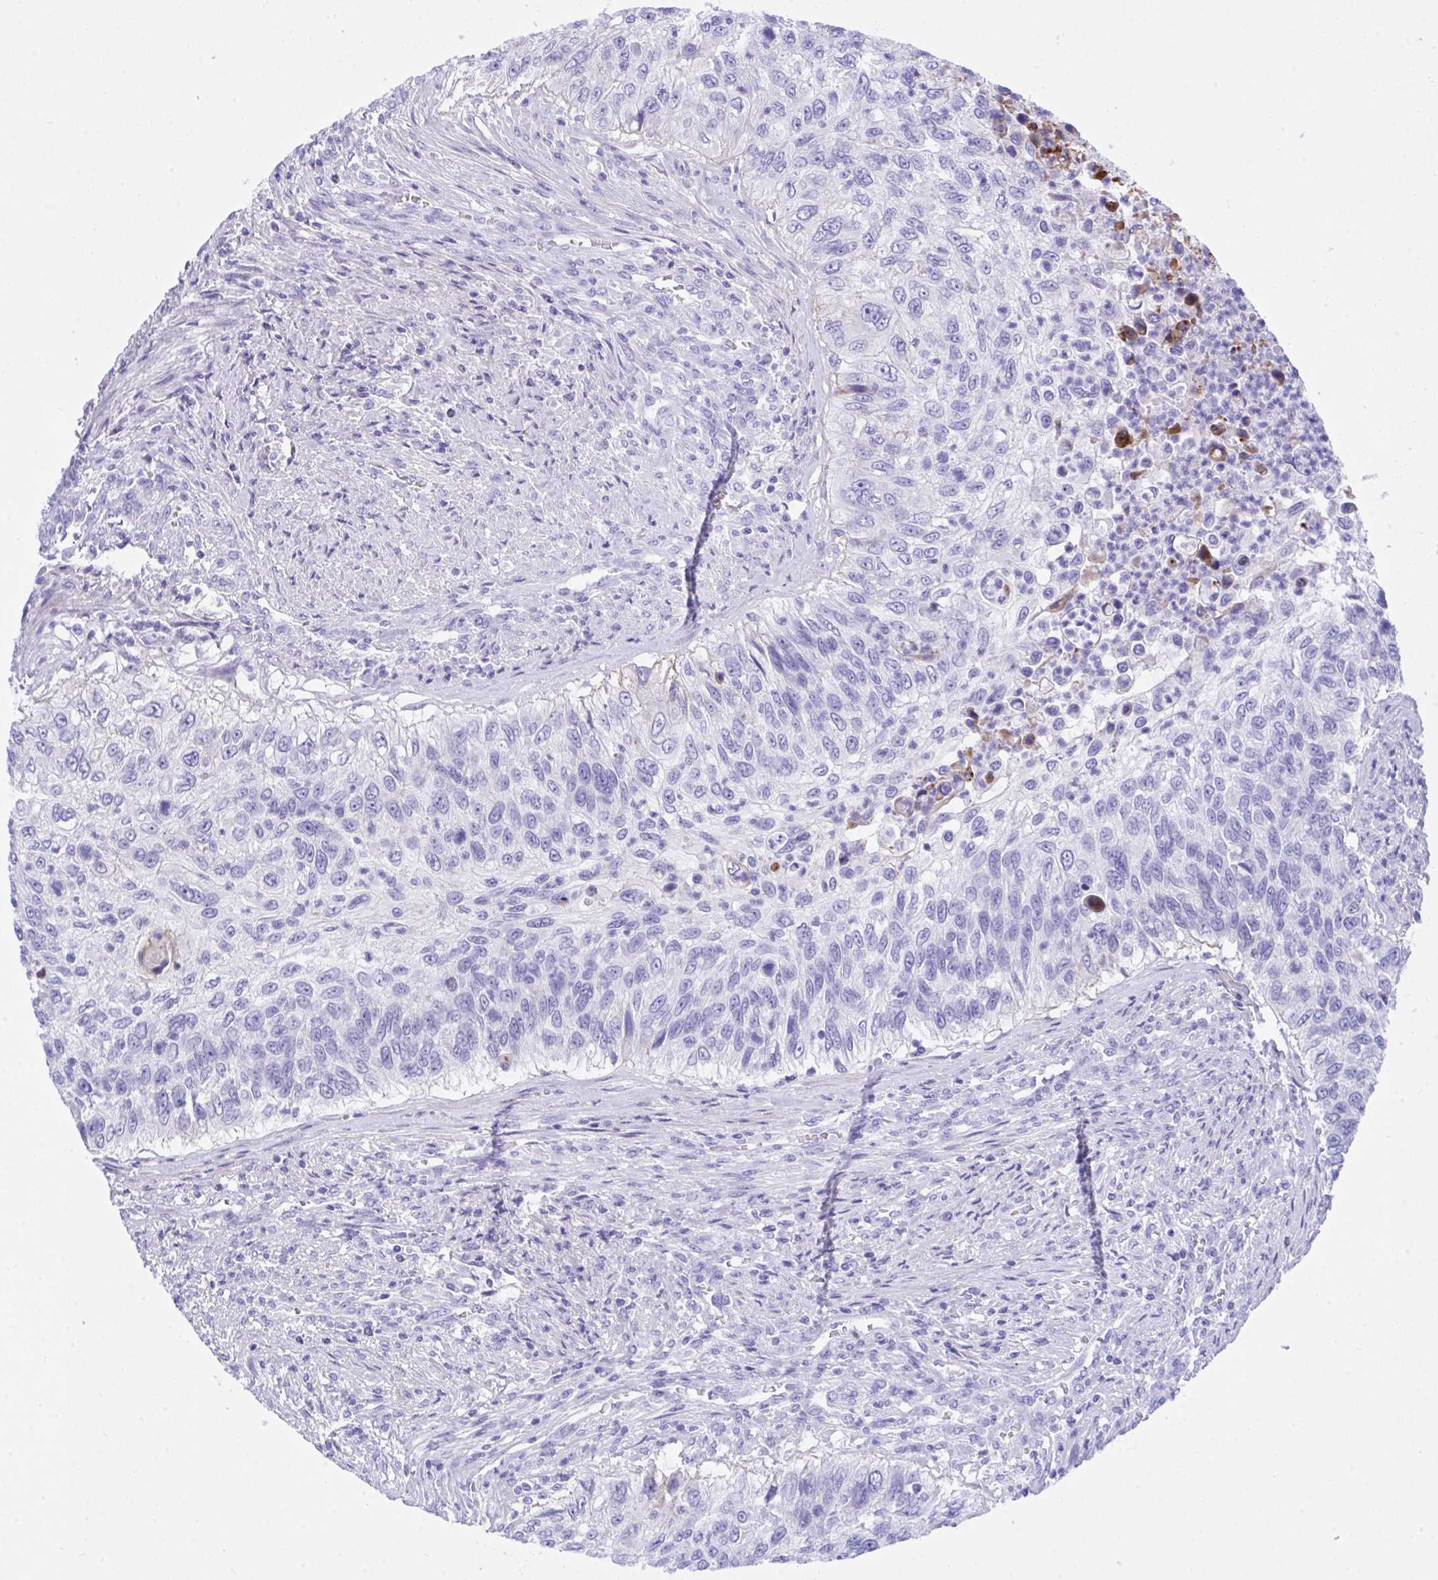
{"staining": {"intensity": "negative", "quantity": "none", "location": "none"}, "tissue": "urothelial cancer", "cell_type": "Tumor cells", "image_type": "cancer", "snomed": [{"axis": "morphology", "description": "Urothelial carcinoma, High grade"}, {"axis": "topography", "description": "Urinary bladder"}], "caption": "Human urothelial carcinoma (high-grade) stained for a protein using immunohistochemistry shows no staining in tumor cells.", "gene": "BEX5", "patient": {"sex": "female", "age": 60}}